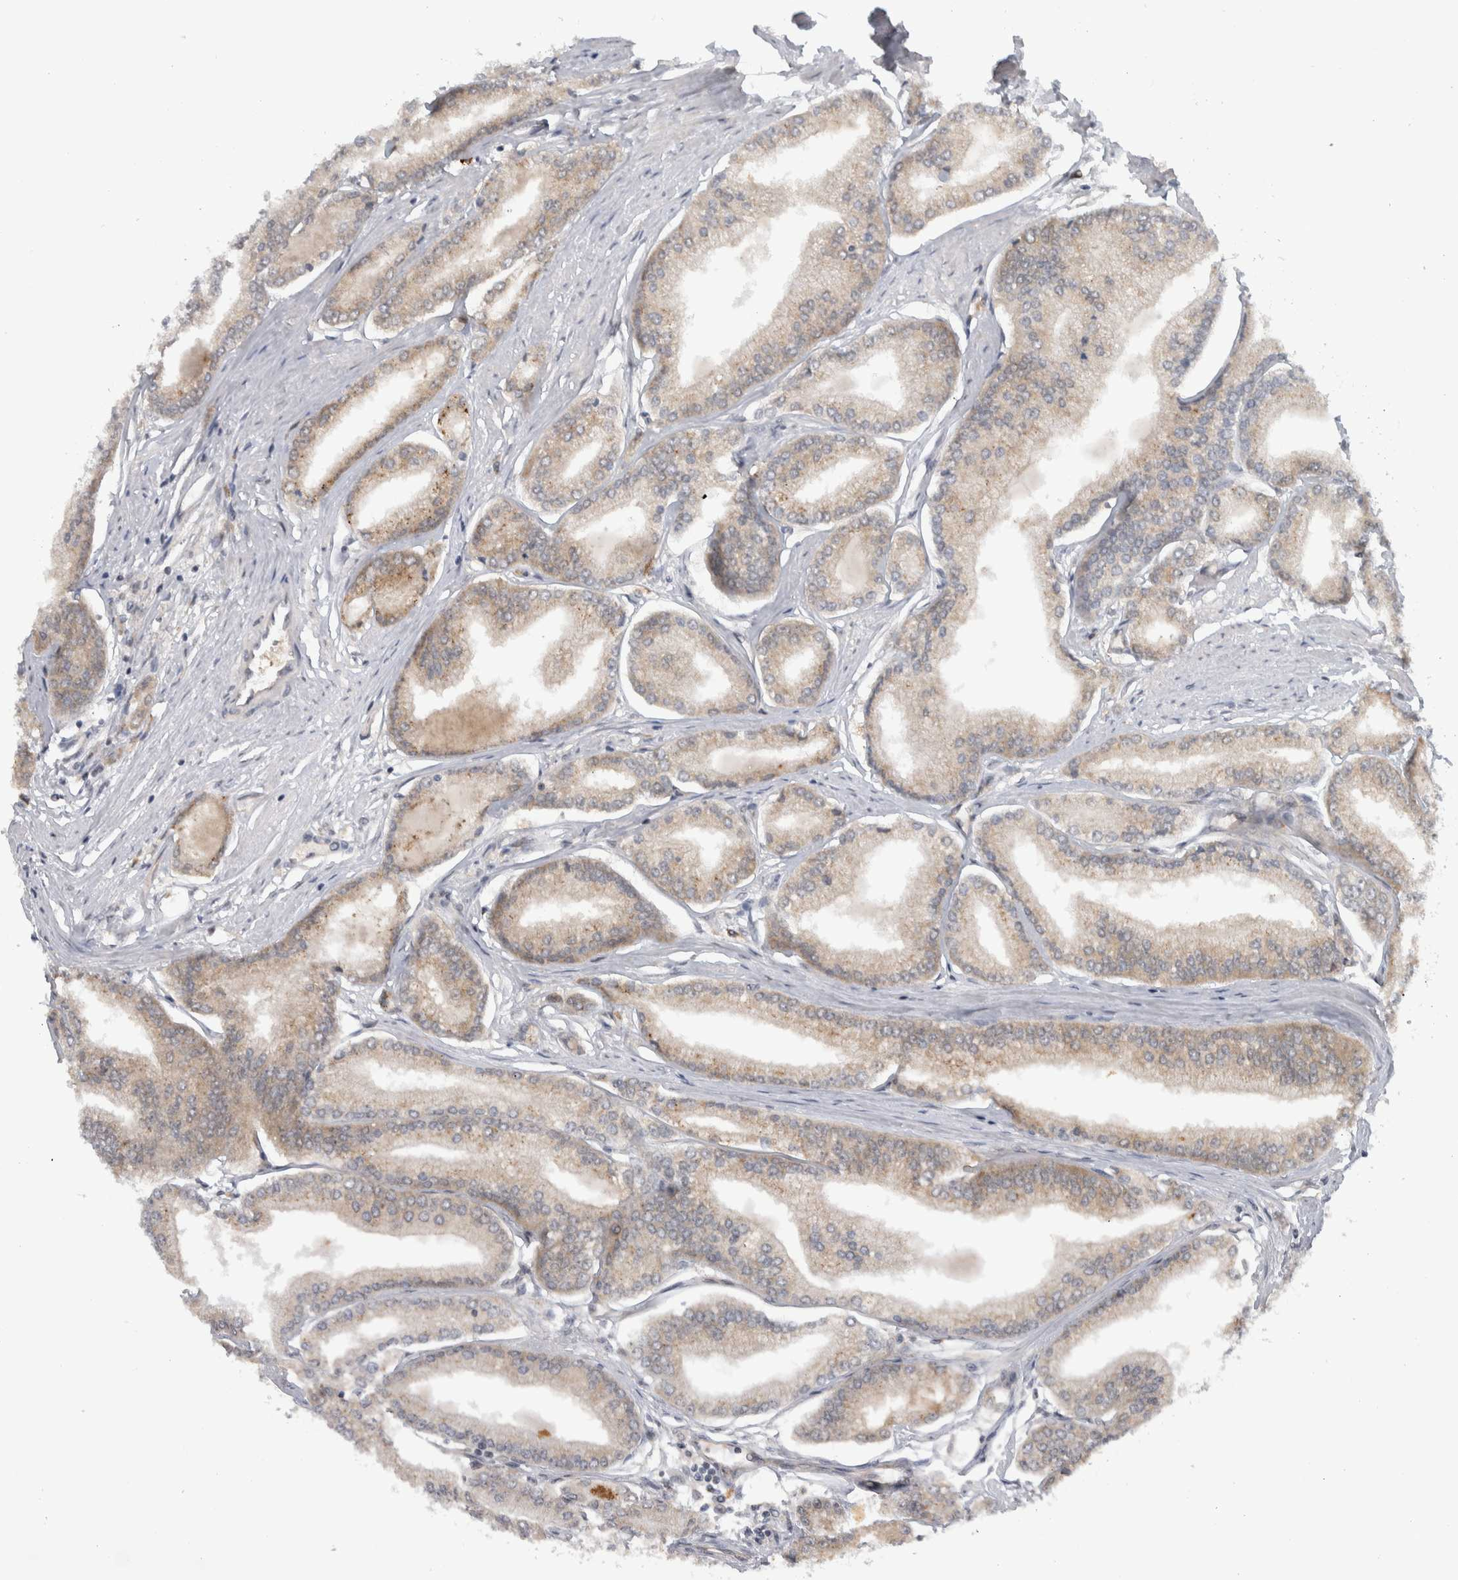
{"staining": {"intensity": "weak", "quantity": "25%-75%", "location": "cytoplasmic/membranous"}, "tissue": "prostate cancer", "cell_type": "Tumor cells", "image_type": "cancer", "snomed": [{"axis": "morphology", "description": "Adenocarcinoma, Low grade"}, {"axis": "topography", "description": "Prostate"}], "caption": "A histopathology image of human adenocarcinoma (low-grade) (prostate) stained for a protein demonstrates weak cytoplasmic/membranous brown staining in tumor cells.", "gene": "CCDC43", "patient": {"sex": "male", "age": 52}}